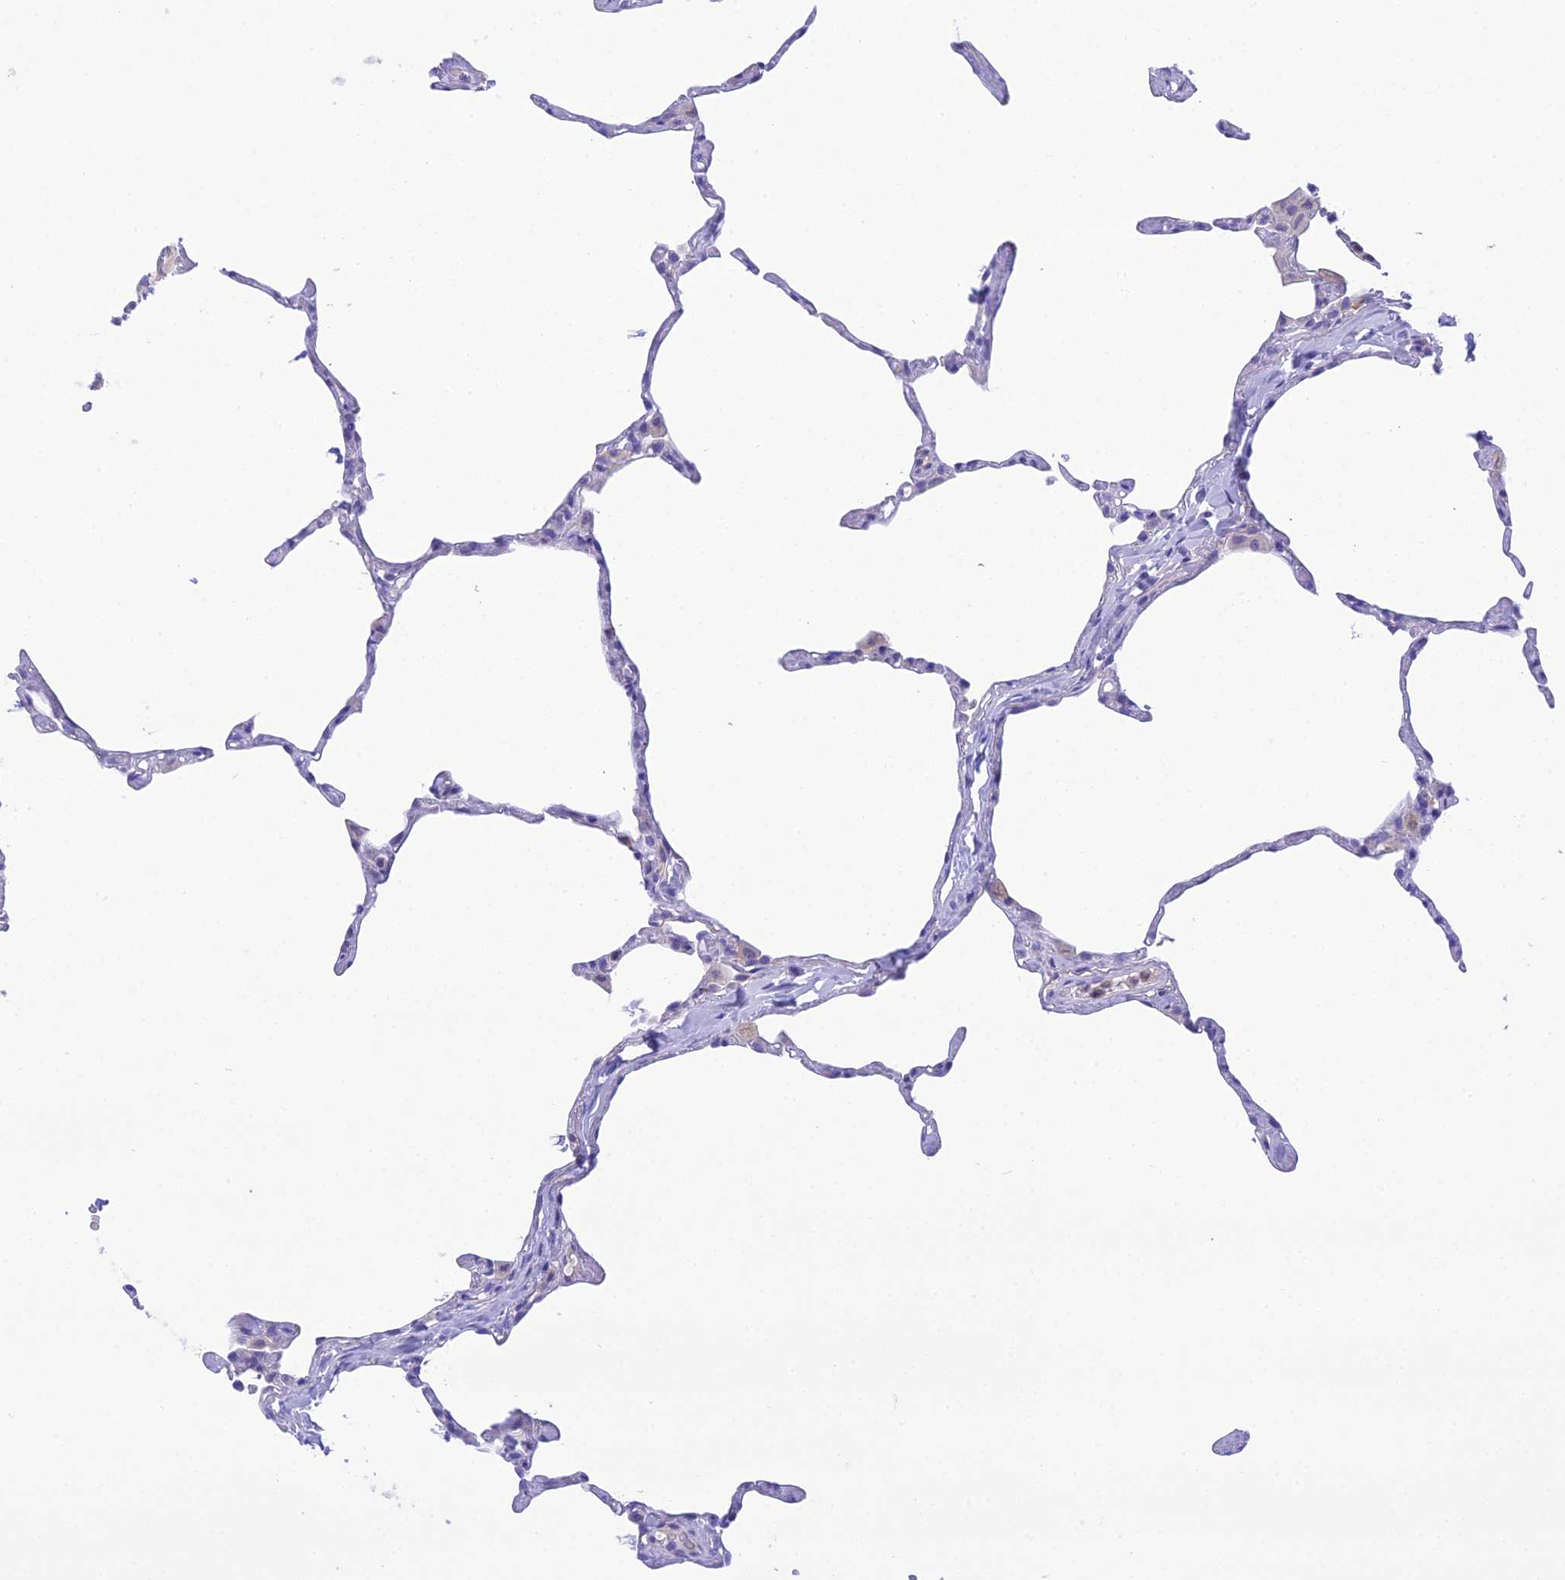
{"staining": {"intensity": "negative", "quantity": "none", "location": "none"}, "tissue": "lung", "cell_type": "Alveolar cells", "image_type": "normal", "snomed": [{"axis": "morphology", "description": "Normal tissue, NOS"}, {"axis": "topography", "description": "Lung"}], "caption": "This micrograph is of benign lung stained with immunohistochemistry to label a protein in brown with the nuclei are counter-stained blue. There is no staining in alveolar cells. The staining is performed using DAB brown chromogen with nuclei counter-stained in using hematoxylin.", "gene": "KIAA0408", "patient": {"sex": "male", "age": 65}}